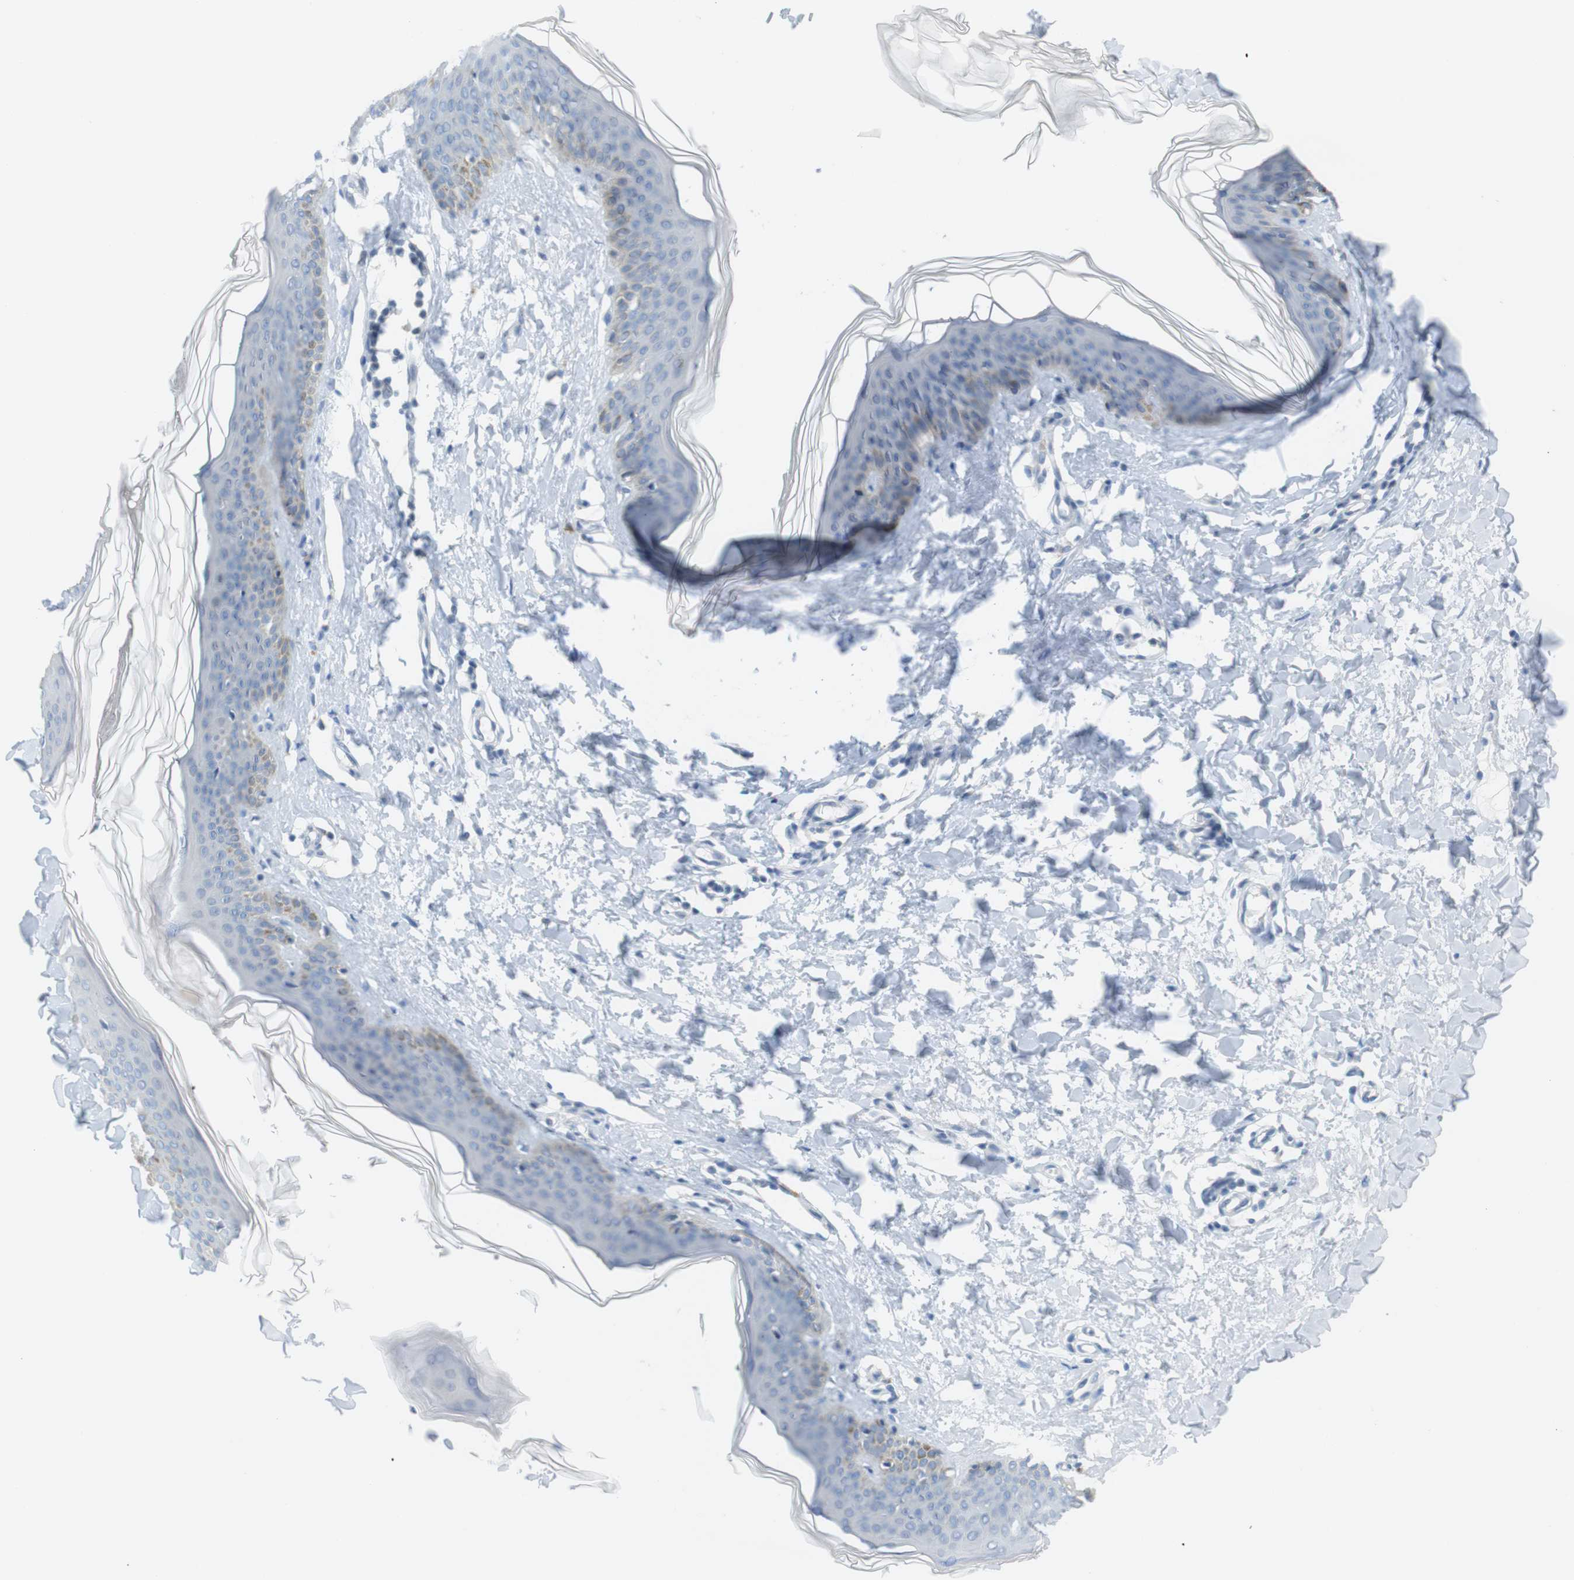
{"staining": {"intensity": "negative", "quantity": "none", "location": "none"}, "tissue": "skin", "cell_type": "Fibroblasts", "image_type": "normal", "snomed": [{"axis": "morphology", "description": "Normal tissue, NOS"}, {"axis": "topography", "description": "Skin"}], "caption": "A histopathology image of skin stained for a protein exhibits no brown staining in fibroblasts.", "gene": "YIPF1", "patient": {"sex": "female", "age": 17}}